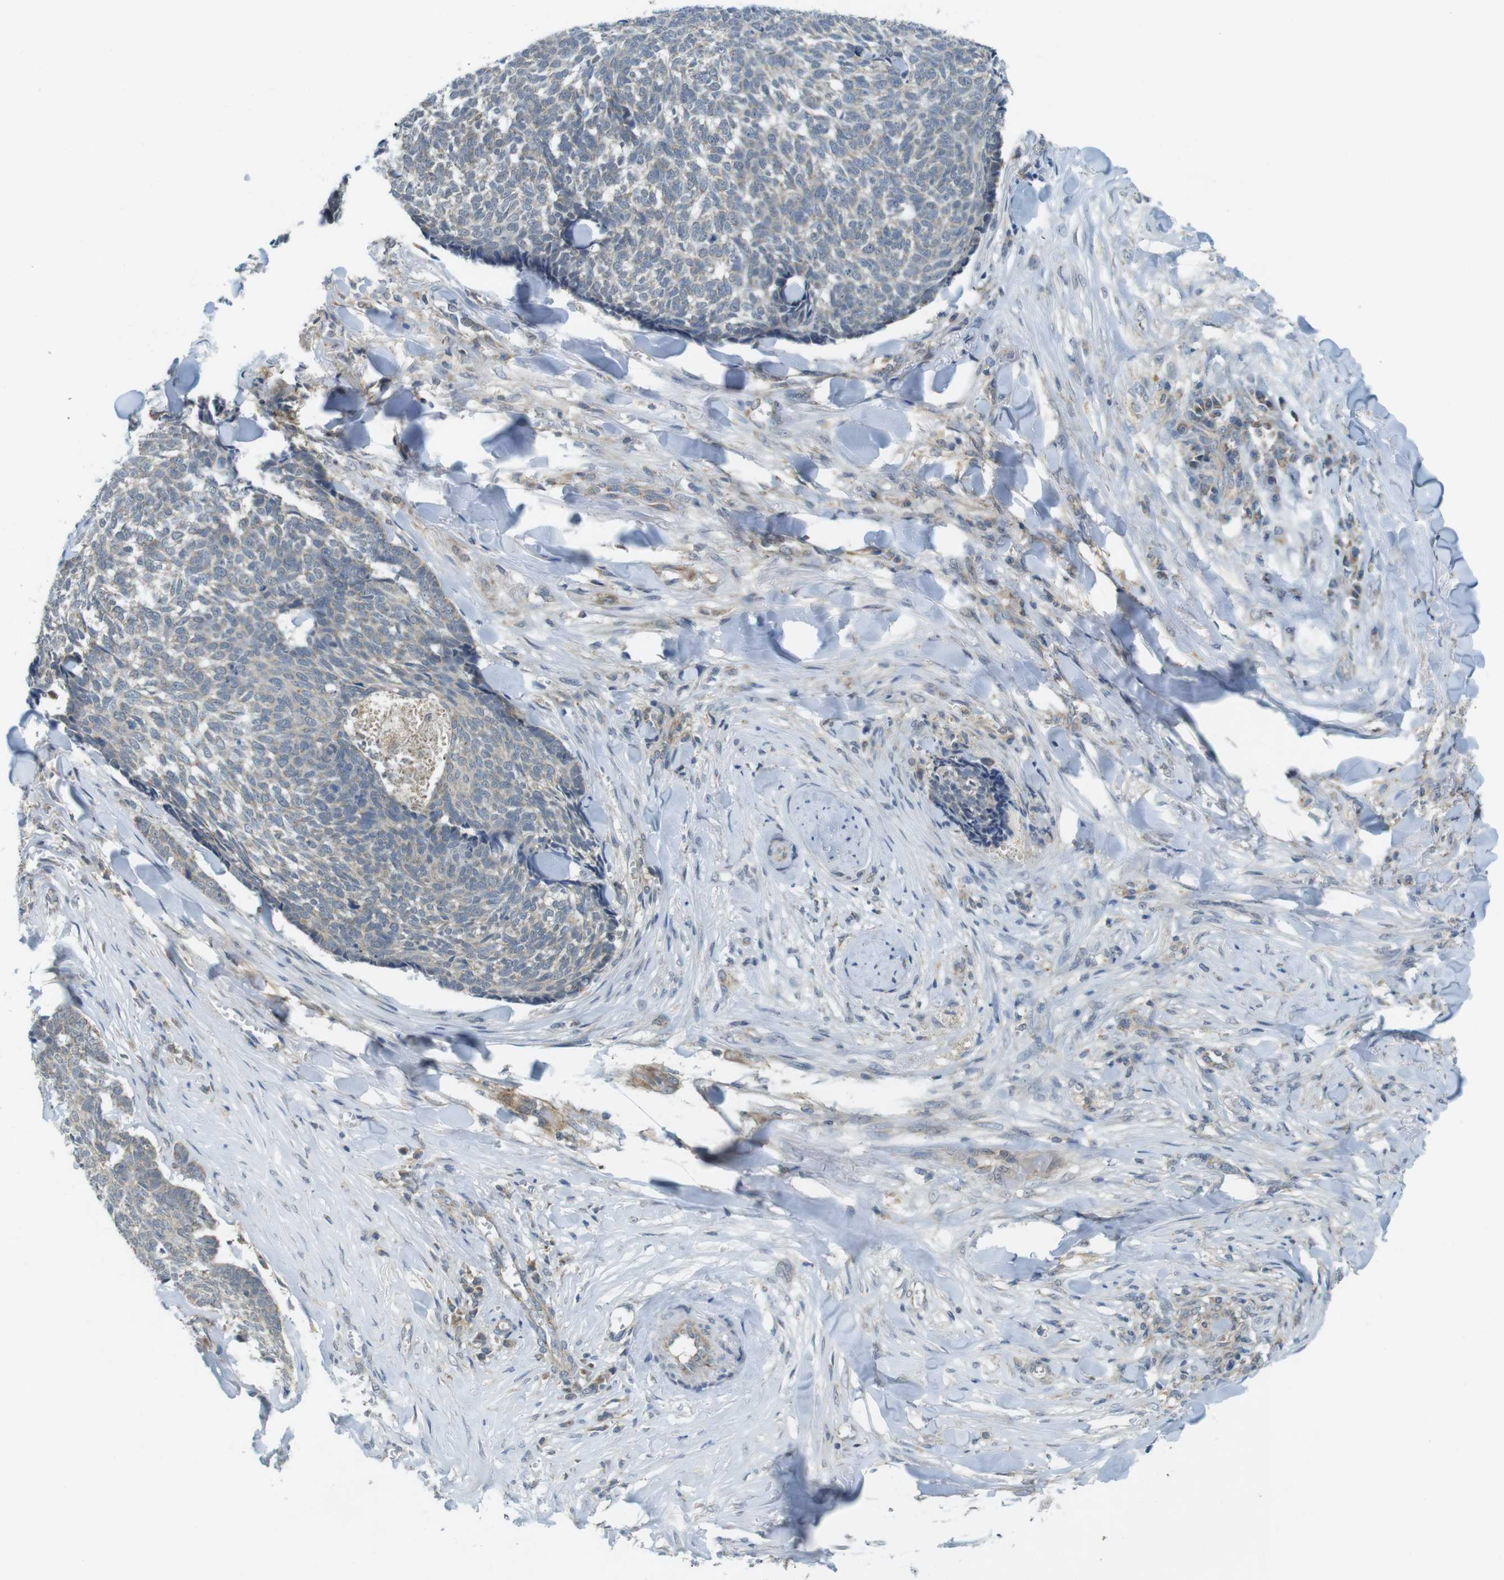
{"staining": {"intensity": "weak", "quantity": ">75%", "location": "cytoplasmic/membranous"}, "tissue": "skin cancer", "cell_type": "Tumor cells", "image_type": "cancer", "snomed": [{"axis": "morphology", "description": "Basal cell carcinoma"}, {"axis": "topography", "description": "Skin"}], "caption": "Human skin cancer (basal cell carcinoma) stained with a brown dye displays weak cytoplasmic/membranous positive positivity in approximately >75% of tumor cells.", "gene": "BRI3BP", "patient": {"sex": "male", "age": 84}}